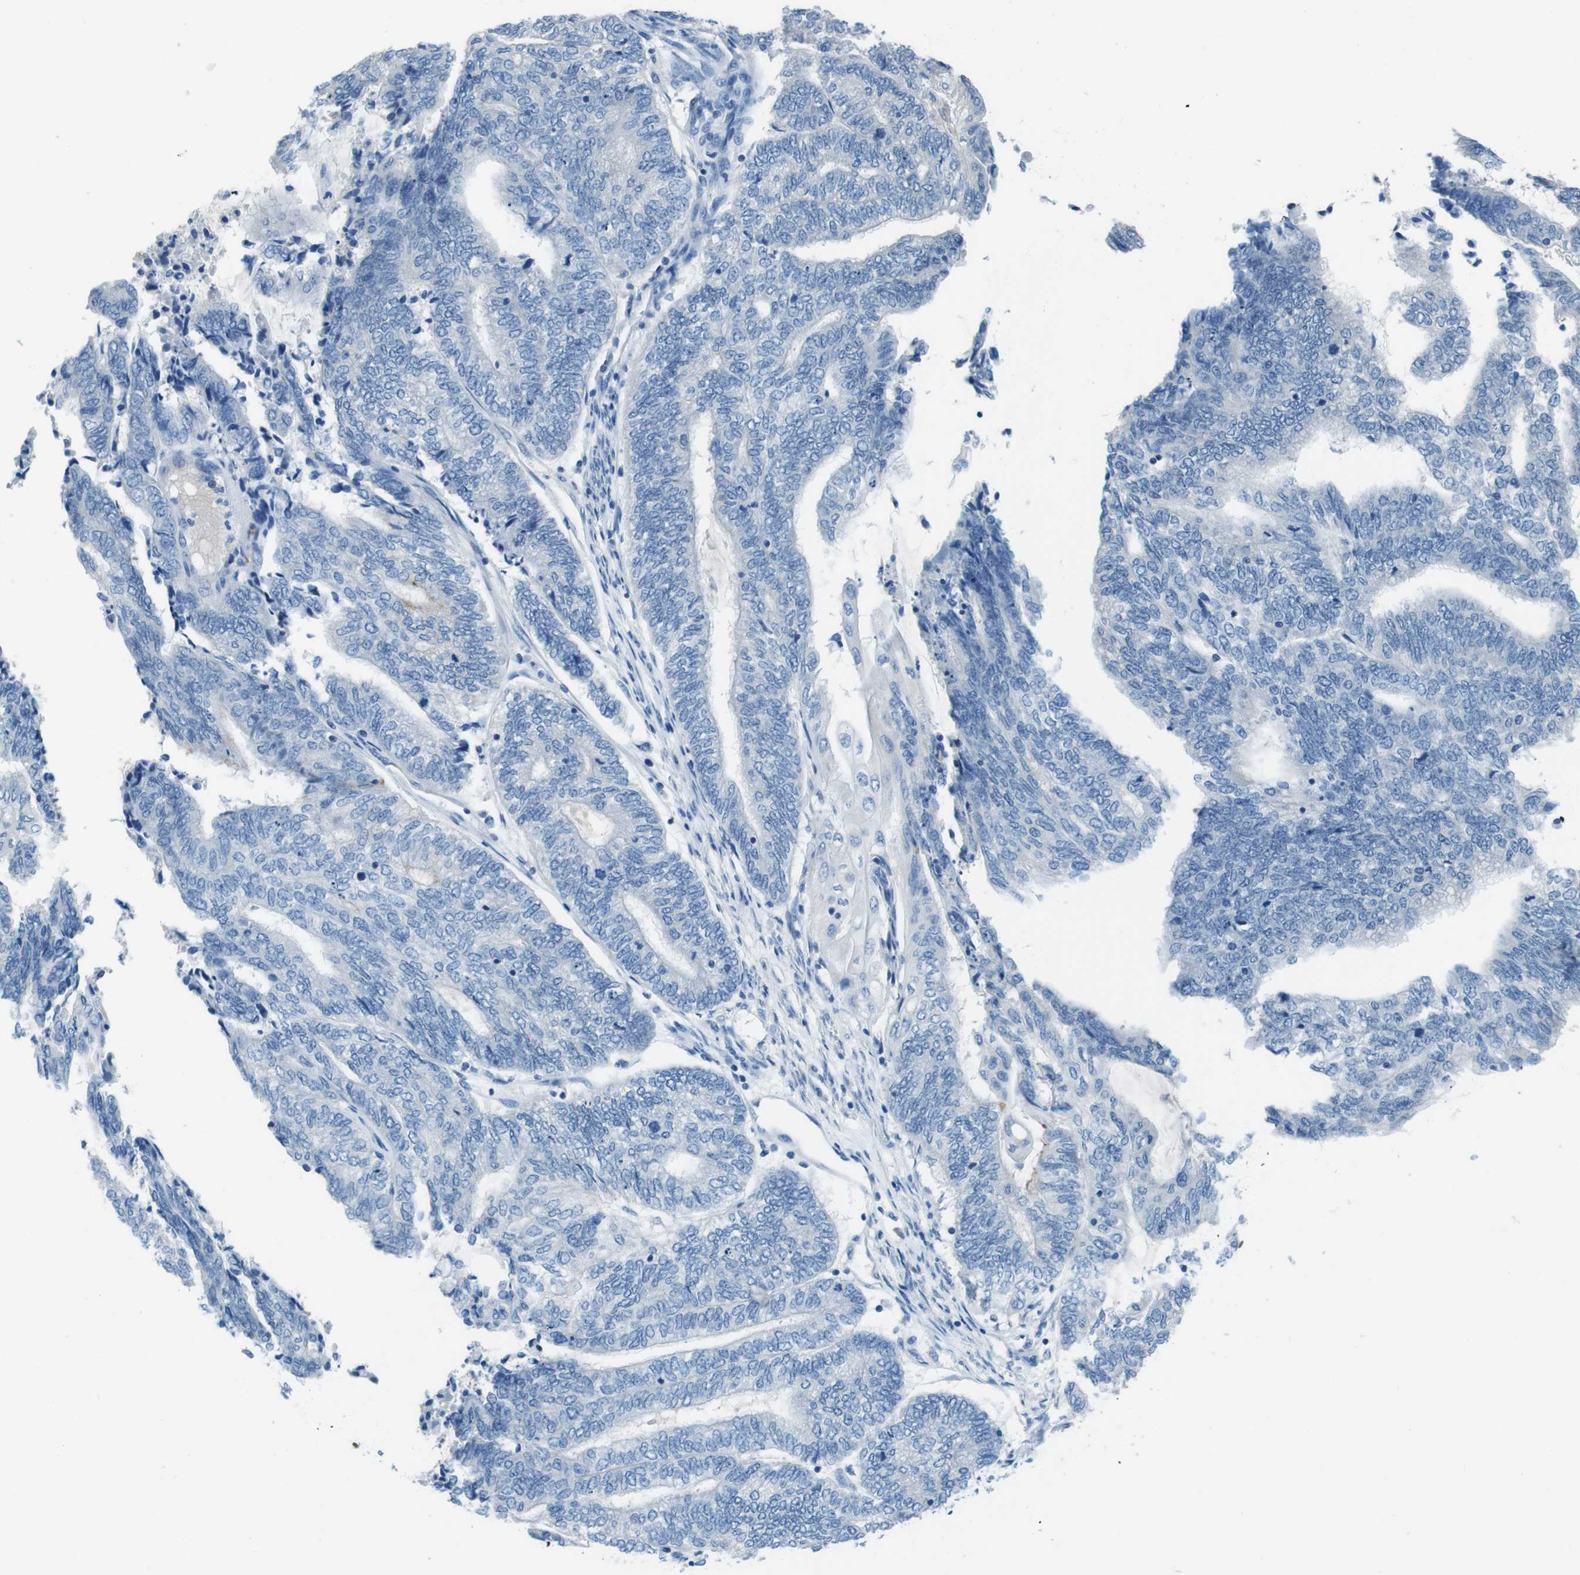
{"staining": {"intensity": "negative", "quantity": "none", "location": "none"}, "tissue": "endometrial cancer", "cell_type": "Tumor cells", "image_type": "cancer", "snomed": [{"axis": "morphology", "description": "Adenocarcinoma, NOS"}, {"axis": "topography", "description": "Uterus"}, {"axis": "topography", "description": "Endometrium"}], "caption": "Human endometrial adenocarcinoma stained for a protein using immunohistochemistry (IHC) demonstrates no expression in tumor cells.", "gene": "NANOS2", "patient": {"sex": "female", "age": 70}}